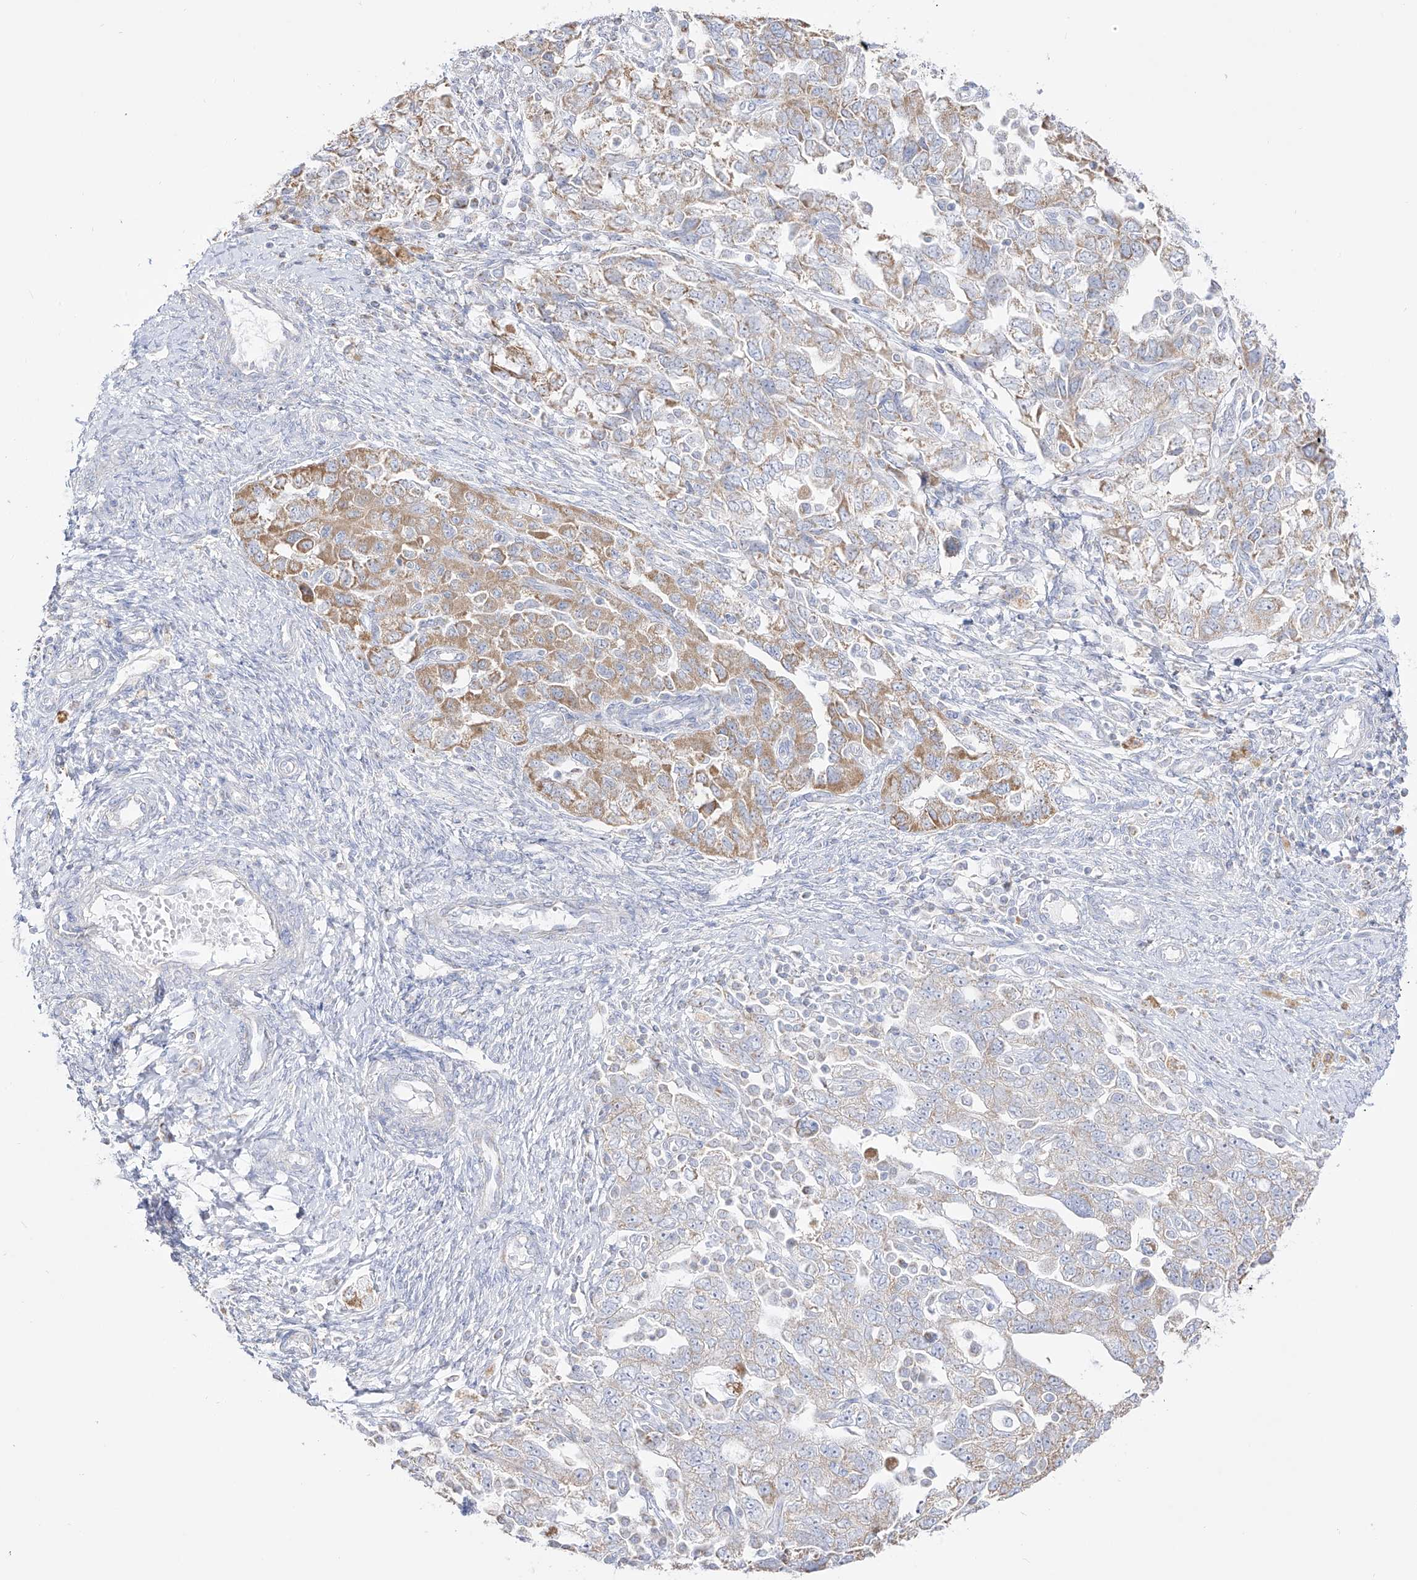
{"staining": {"intensity": "moderate", "quantity": "<25%", "location": "cytoplasmic/membranous"}, "tissue": "ovarian cancer", "cell_type": "Tumor cells", "image_type": "cancer", "snomed": [{"axis": "morphology", "description": "Carcinoma, NOS"}, {"axis": "morphology", "description": "Cystadenocarcinoma, serous, NOS"}, {"axis": "topography", "description": "Ovary"}], "caption": "Protein expression analysis of ovarian cancer (serous cystadenocarcinoma) reveals moderate cytoplasmic/membranous expression in about <25% of tumor cells.", "gene": "RCHY1", "patient": {"sex": "female", "age": 69}}